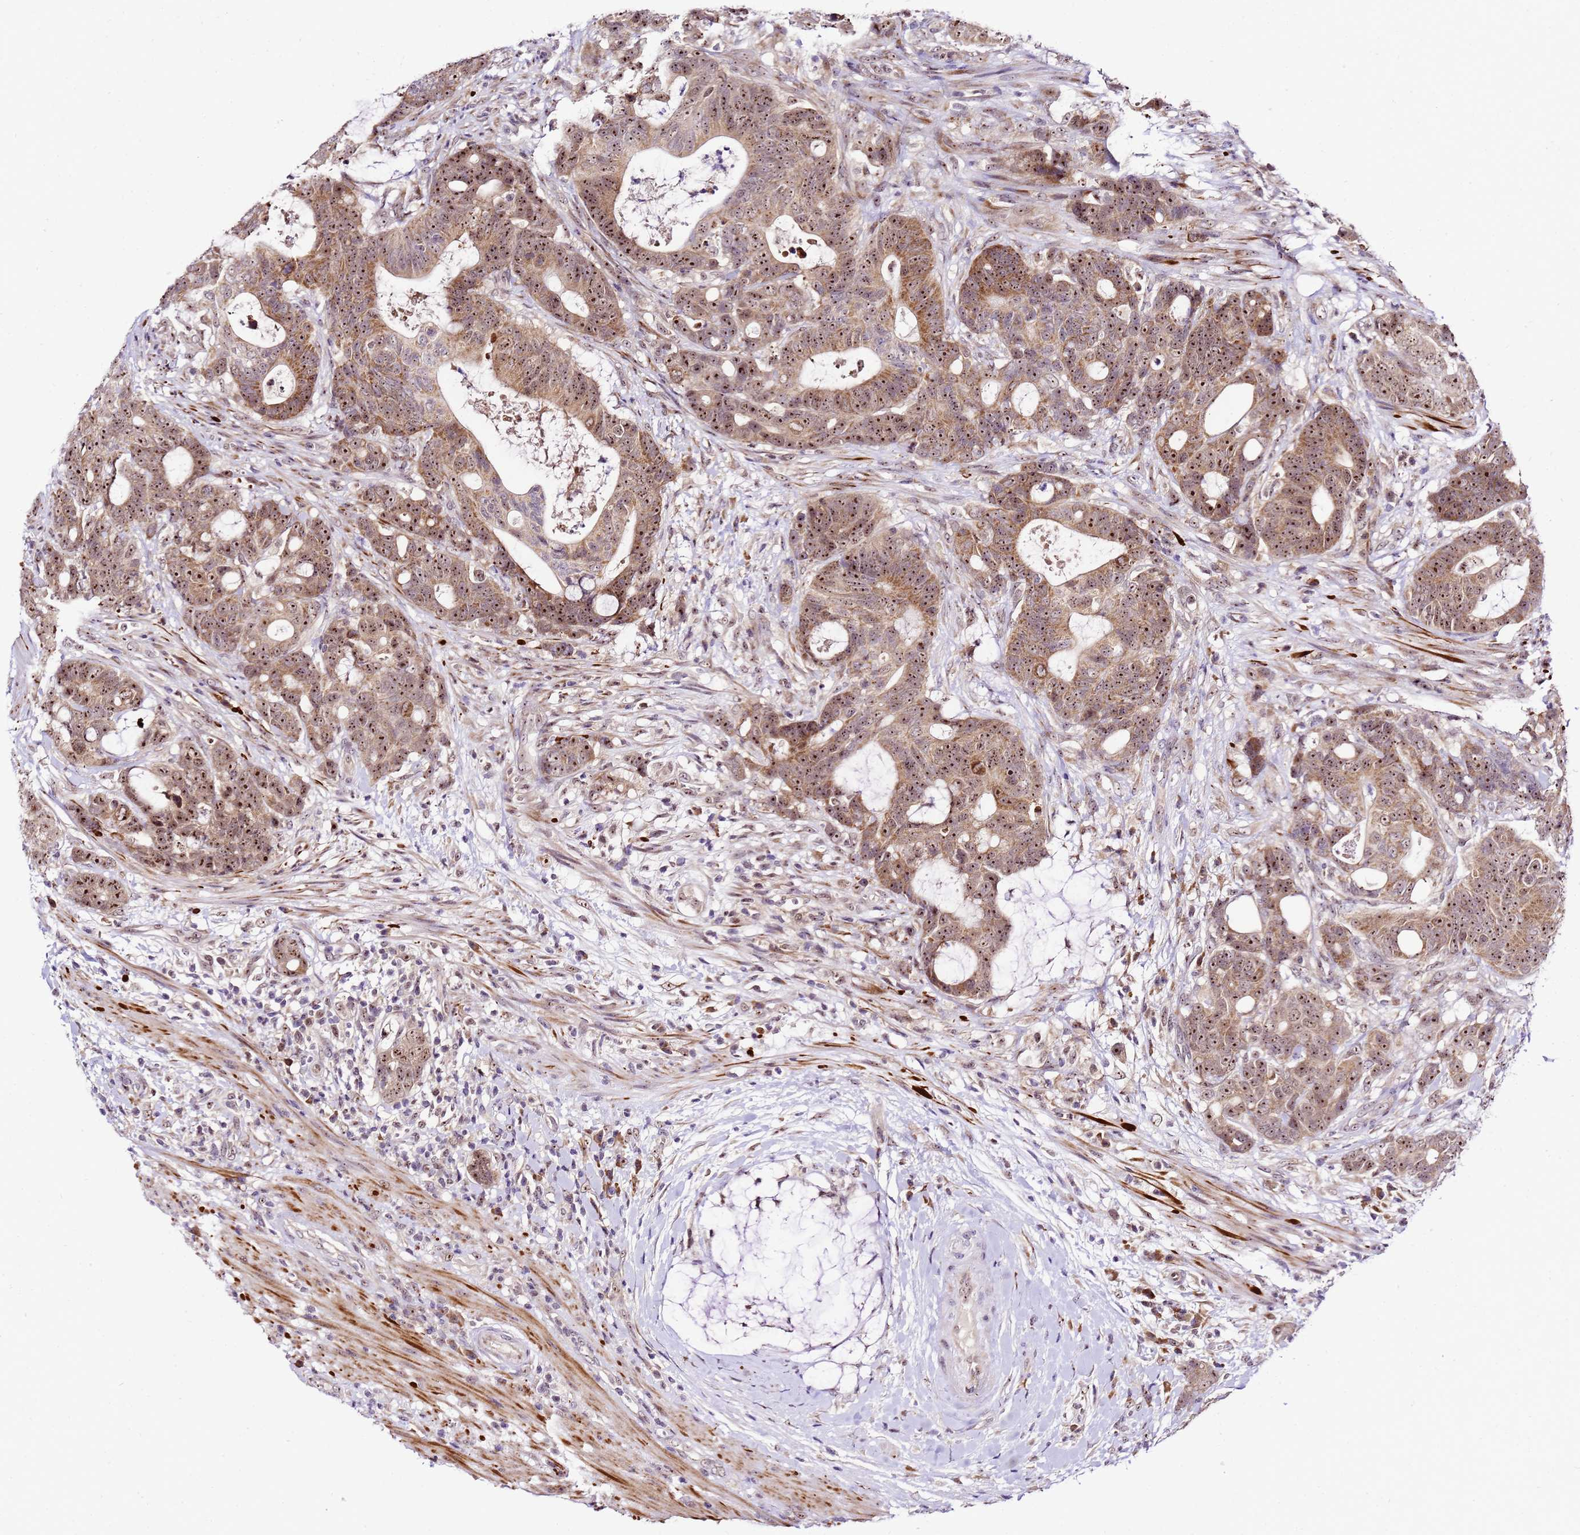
{"staining": {"intensity": "strong", "quantity": ">75%", "location": "nuclear"}, "tissue": "colorectal cancer", "cell_type": "Tumor cells", "image_type": "cancer", "snomed": [{"axis": "morphology", "description": "Adenocarcinoma, NOS"}, {"axis": "topography", "description": "Colon"}], "caption": "Colorectal adenocarcinoma was stained to show a protein in brown. There is high levels of strong nuclear expression in about >75% of tumor cells.", "gene": "SLX4IP", "patient": {"sex": "female", "age": 82}}